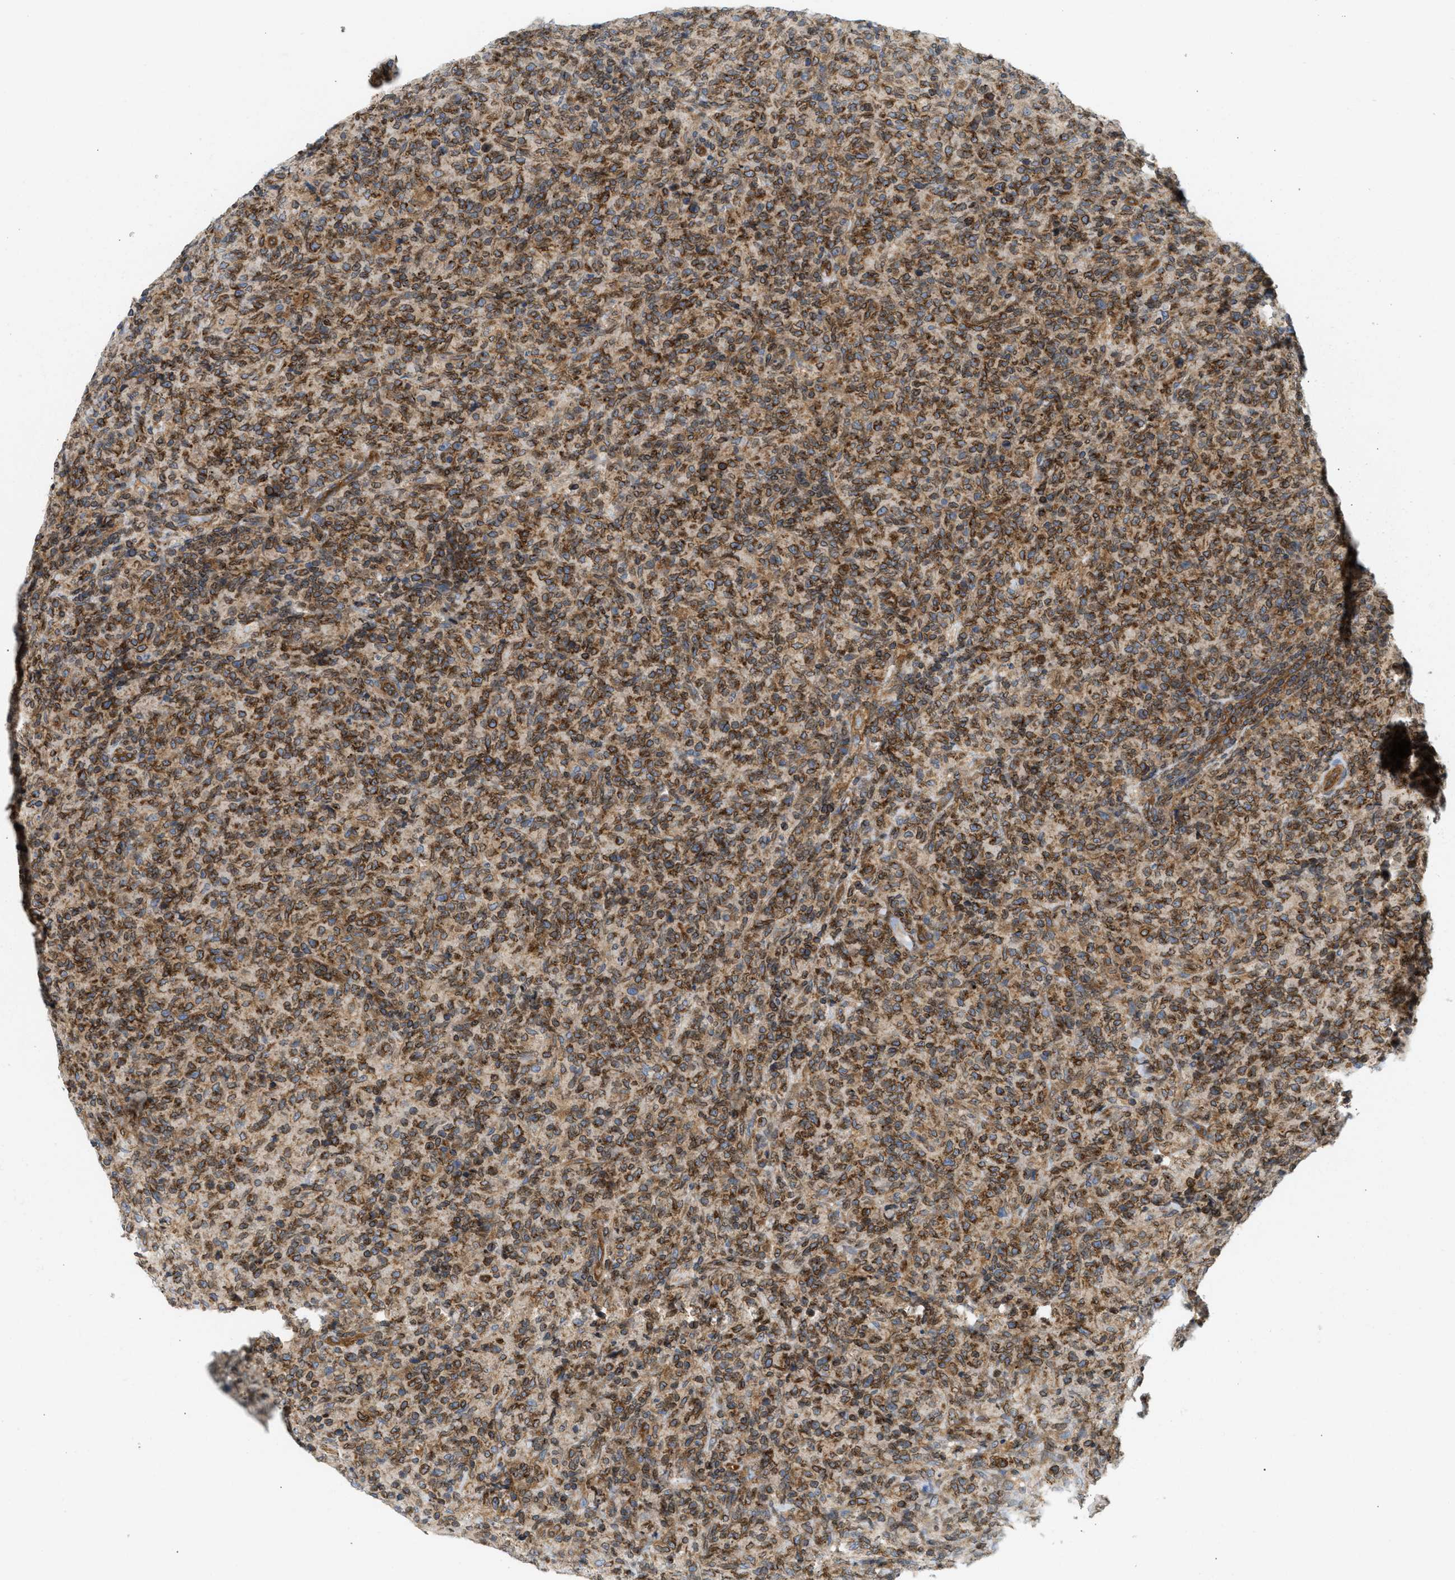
{"staining": {"intensity": "moderate", "quantity": ">75%", "location": "cytoplasmic/membranous,nuclear"}, "tissue": "lymphoma", "cell_type": "Tumor cells", "image_type": "cancer", "snomed": [{"axis": "morphology", "description": "Malignant lymphoma, non-Hodgkin's type, High grade"}, {"axis": "topography", "description": "Tonsil"}], "caption": "Immunohistochemistry of human lymphoma displays medium levels of moderate cytoplasmic/membranous and nuclear staining in about >75% of tumor cells.", "gene": "STRN", "patient": {"sex": "female", "age": 36}}